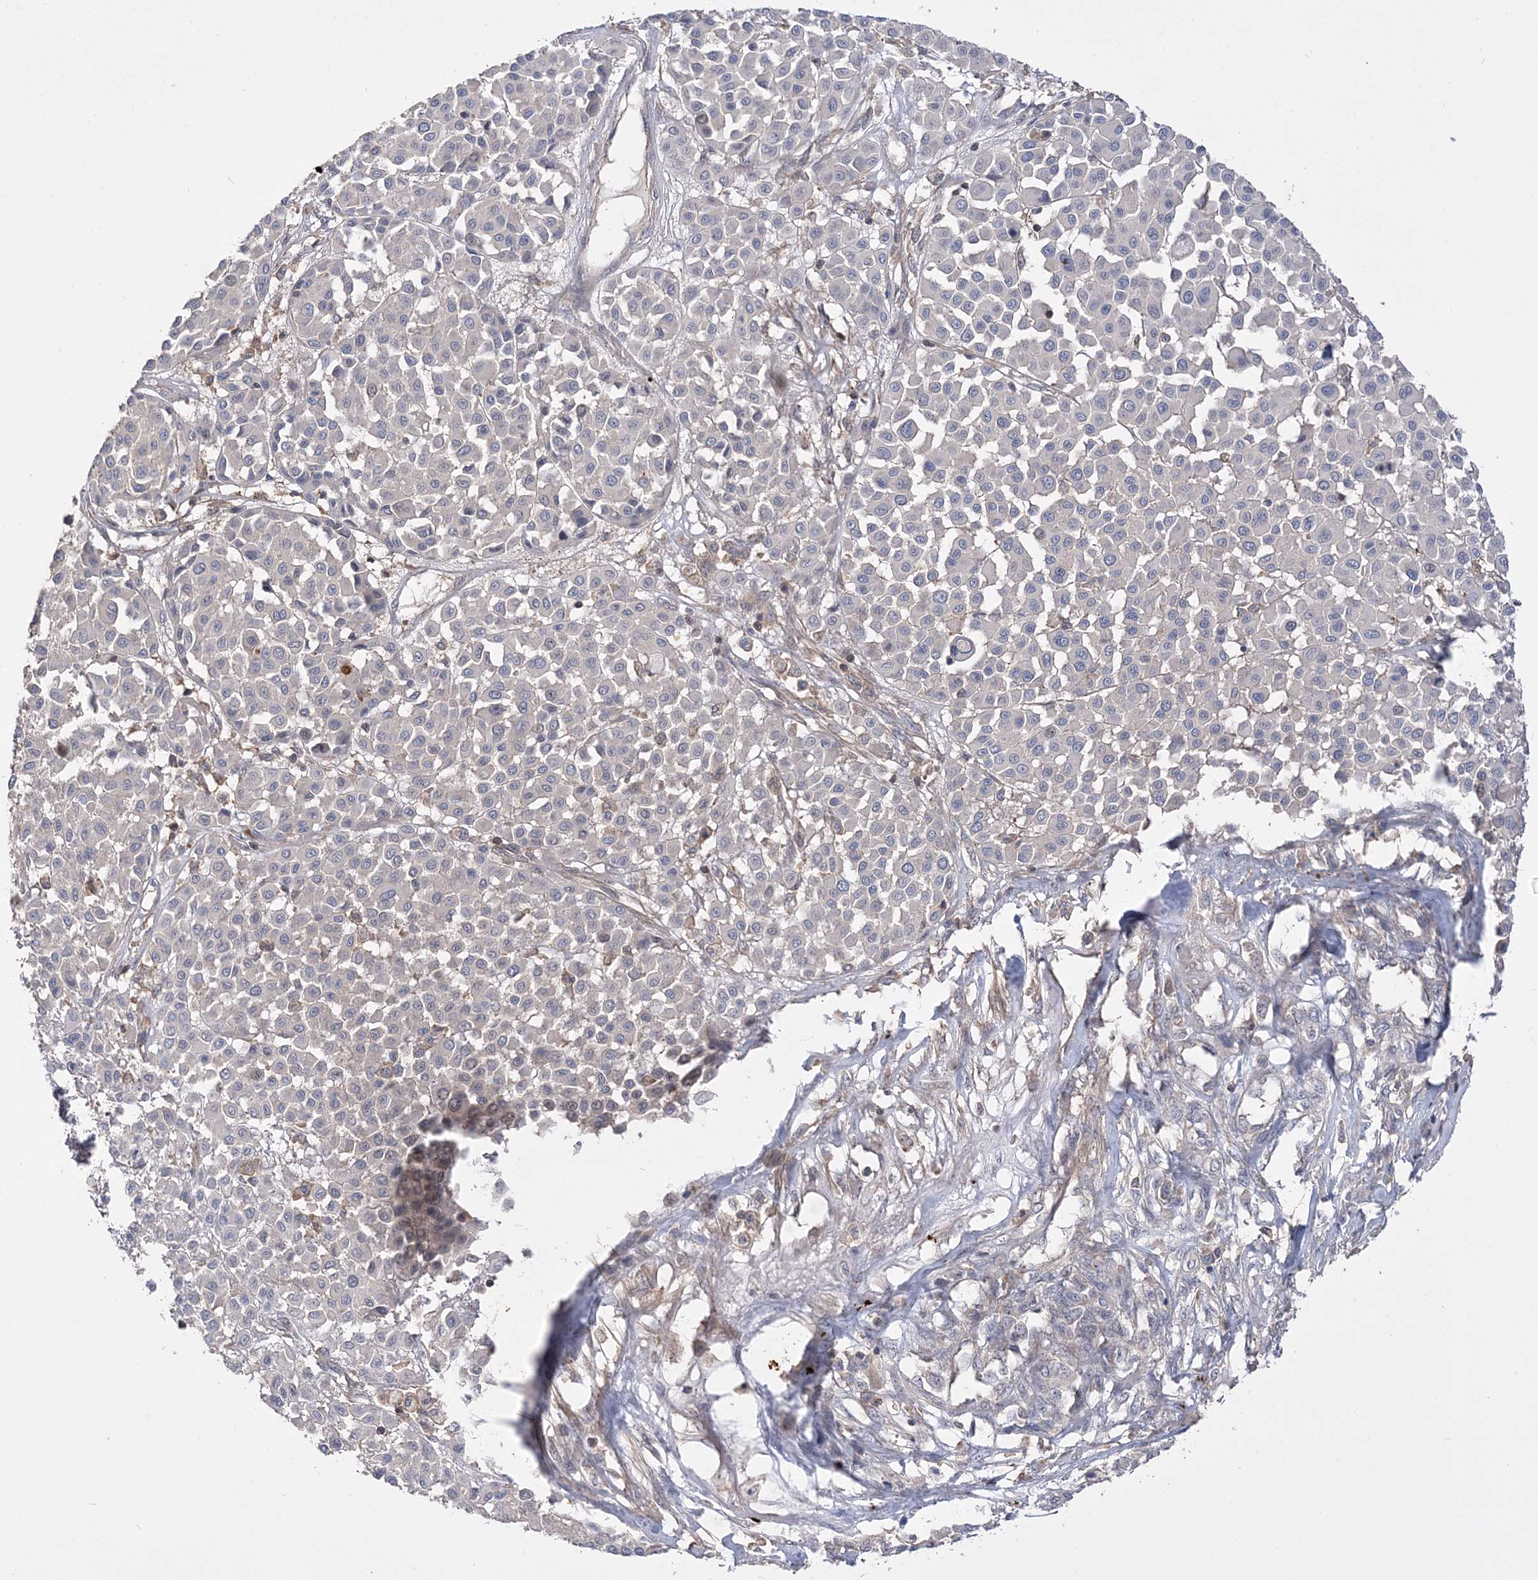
{"staining": {"intensity": "negative", "quantity": "none", "location": "none"}, "tissue": "melanoma", "cell_type": "Tumor cells", "image_type": "cancer", "snomed": [{"axis": "morphology", "description": "Malignant melanoma, Metastatic site"}, {"axis": "topography", "description": "Soft tissue"}], "caption": "Immunohistochemical staining of melanoma exhibits no significant expression in tumor cells.", "gene": "SLFN14", "patient": {"sex": "male", "age": 41}}